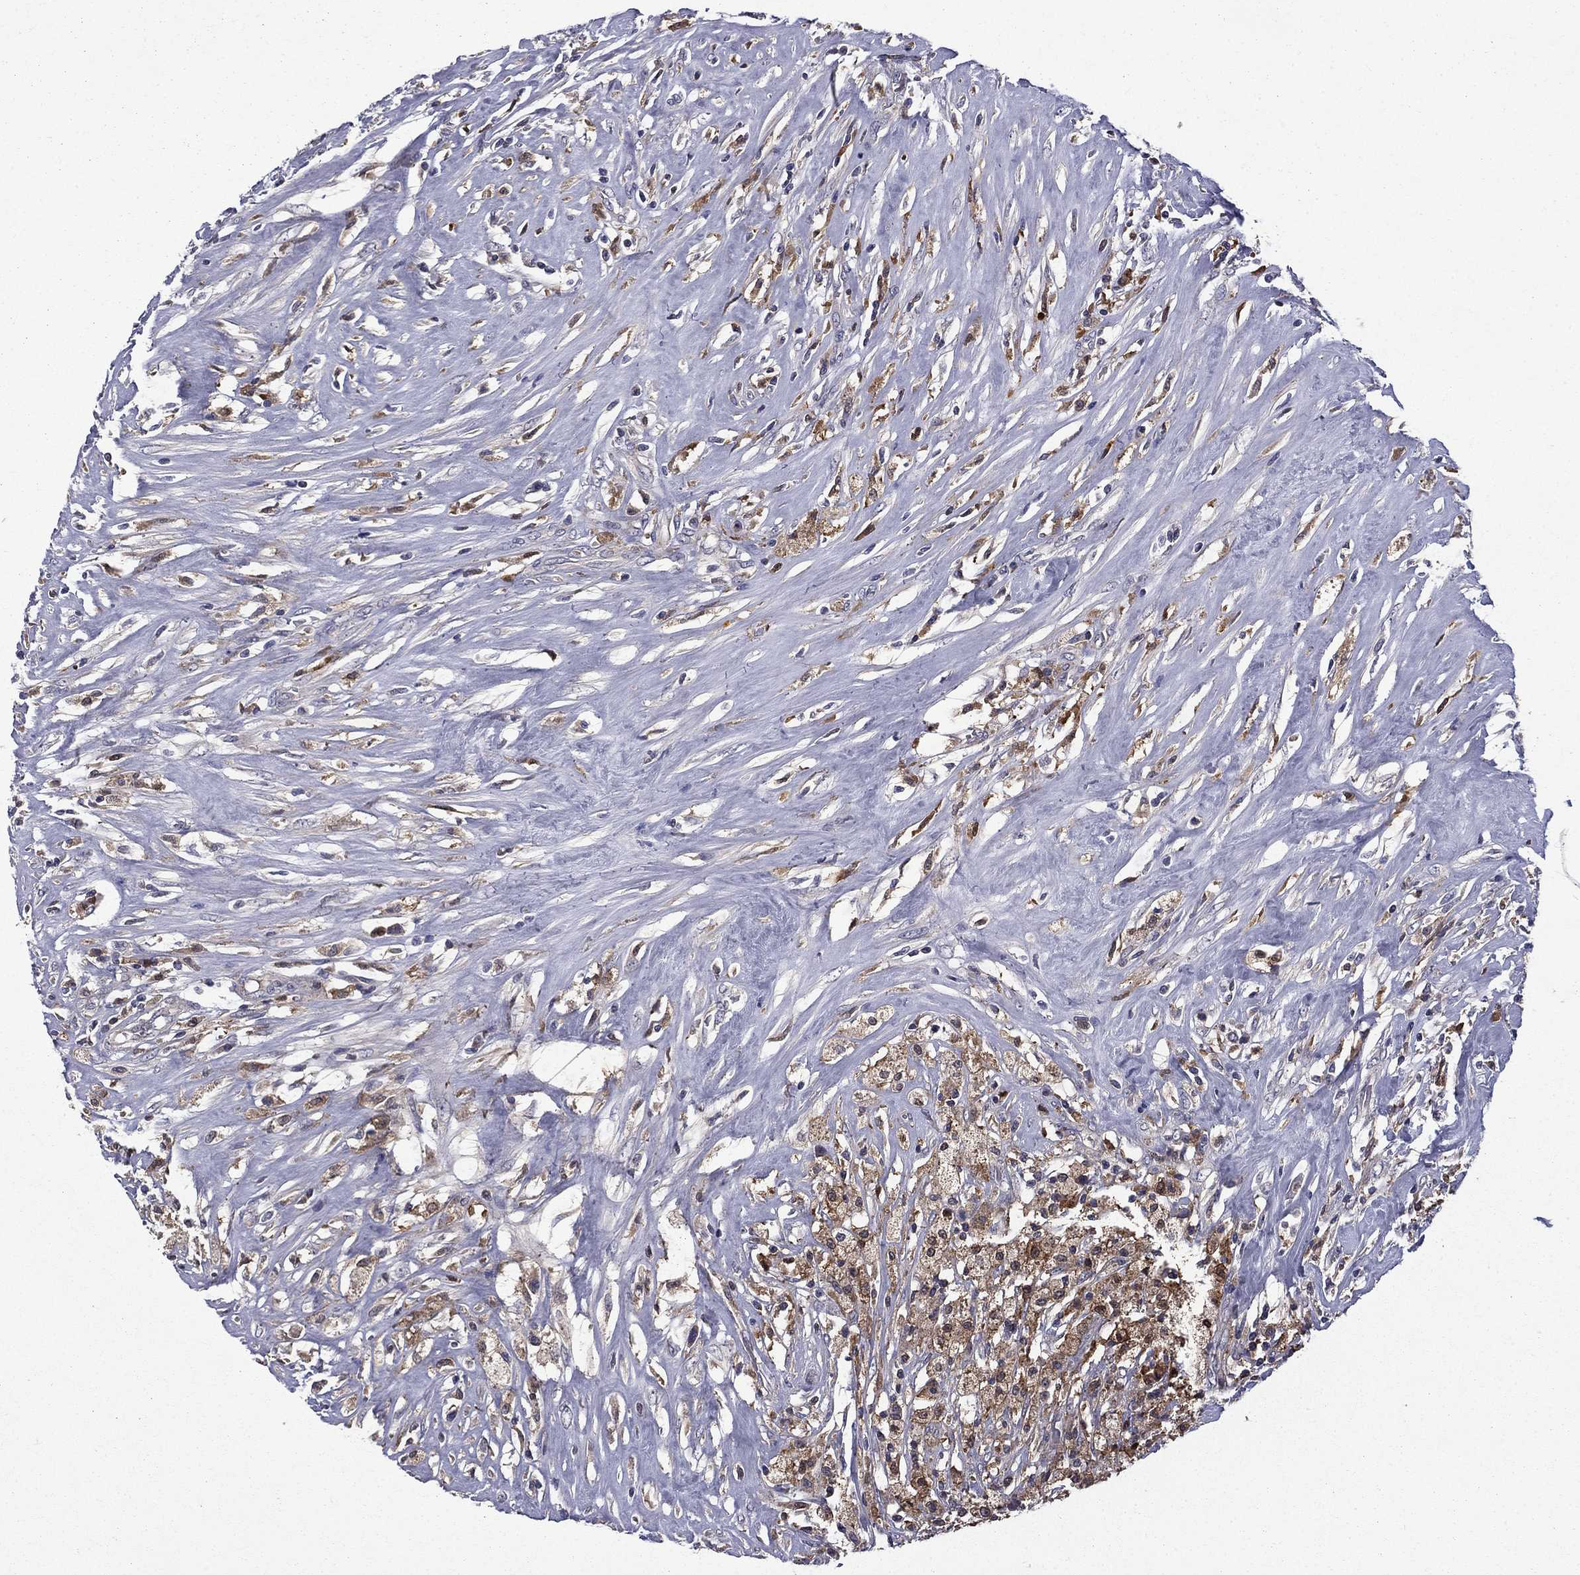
{"staining": {"intensity": "moderate", "quantity": "25%-75%", "location": "cytoplasmic/membranous"}, "tissue": "testis cancer", "cell_type": "Tumor cells", "image_type": "cancer", "snomed": [{"axis": "morphology", "description": "Necrosis, NOS"}, {"axis": "morphology", "description": "Carcinoma, Embryonal, NOS"}, {"axis": "topography", "description": "Testis"}], "caption": "Immunohistochemistry image of neoplastic tissue: testis embryonal carcinoma stained using immunohistochemistry displays medium levels of moderate protein expression localized specifically in the cytoplasmic/membranous of tumor cells, appearing as a cytoplasmic/membranous brown color.", "gene": "CEACAM7", "patient": {"sex": "male", "age": 19}}